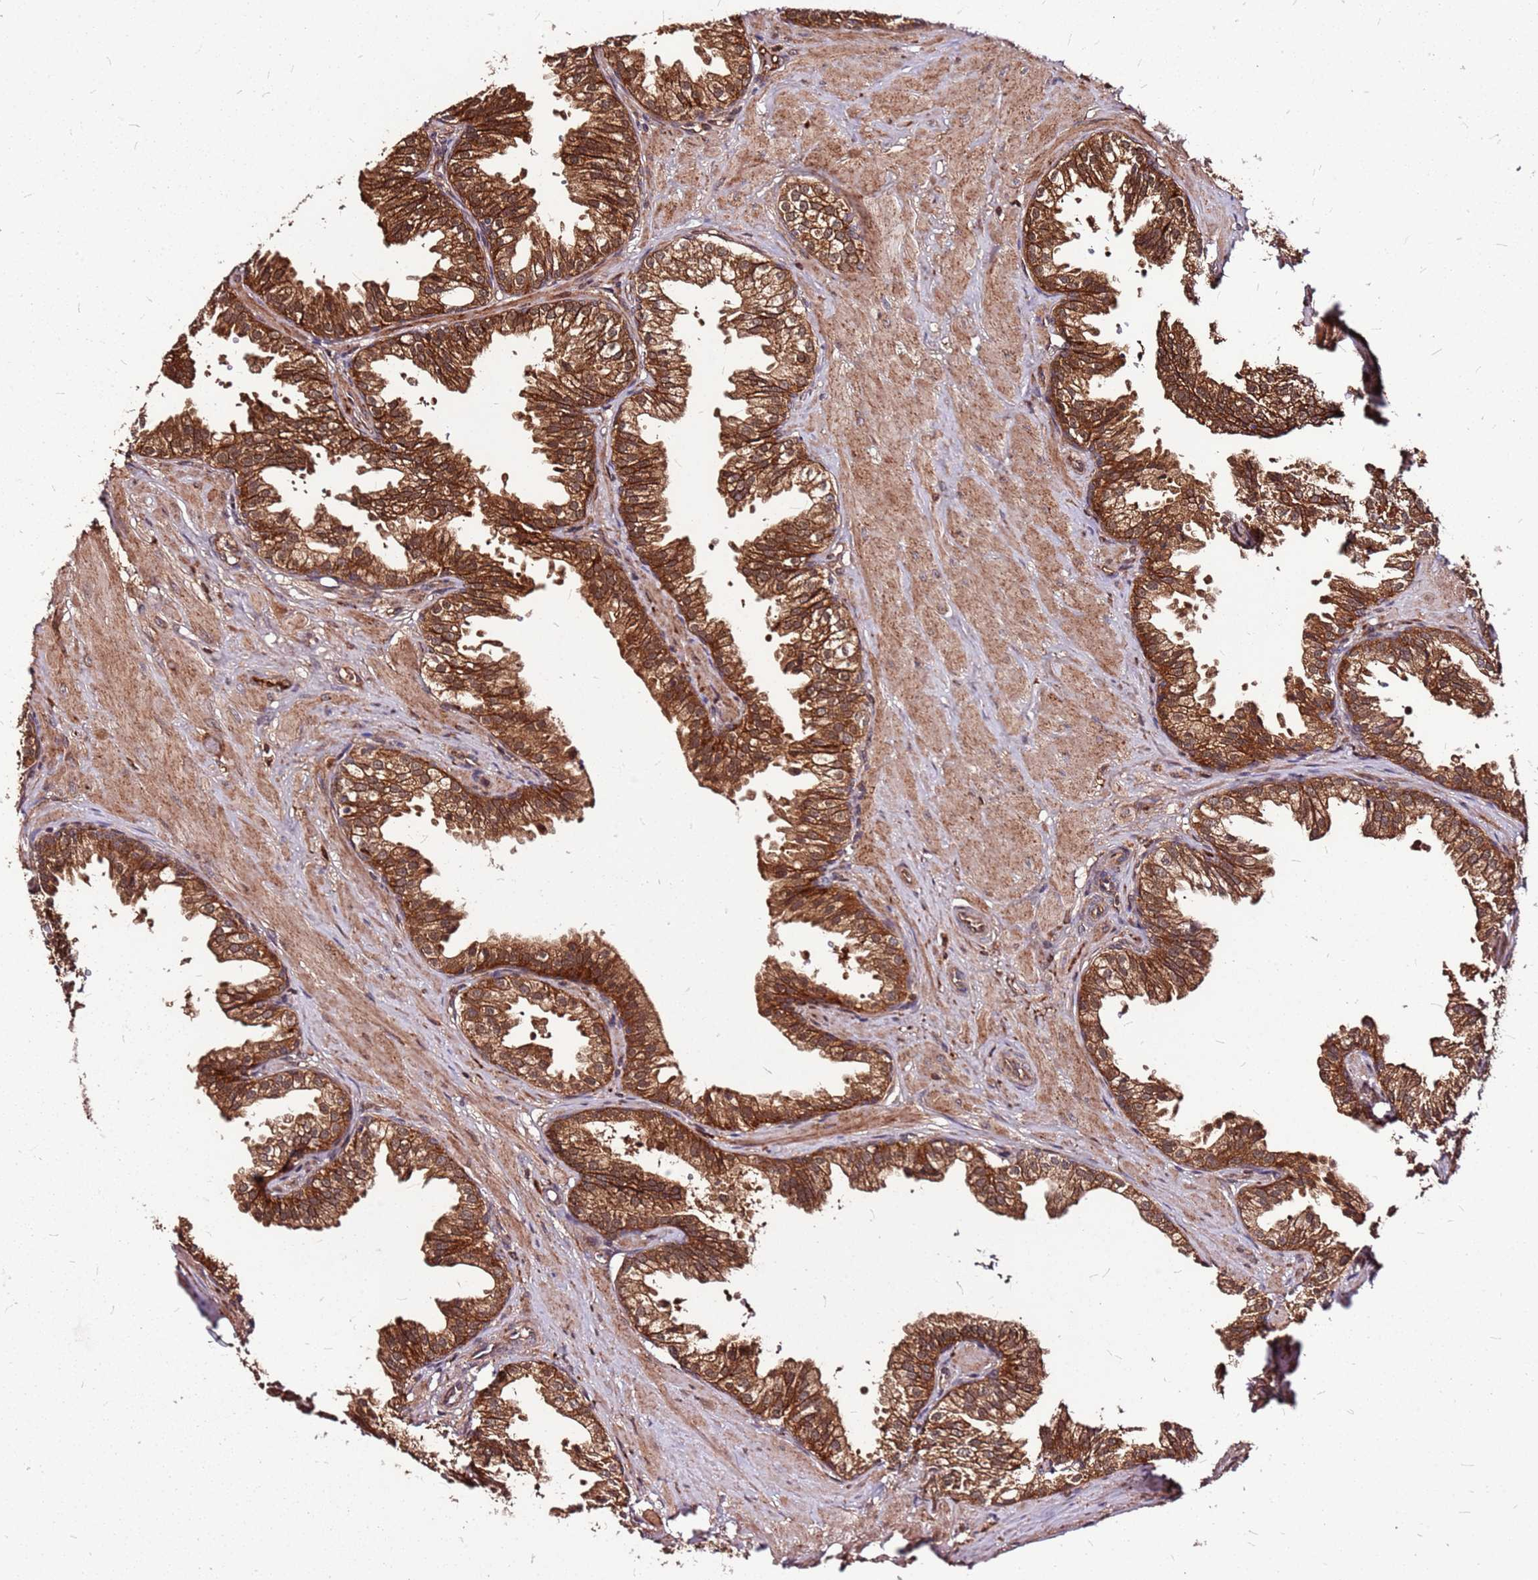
{"staining": {"intensity": "strong", "quantity": ">75%", "location": "cytoplasmic/membranous"}, "tissue": "prostate", "cell_type": "Glandular cells", "image_type": "normal", "snomed": [{"axis": "morphology", "description": "Normal tissue, NOS"}, {"axis": "topography", "description": "Prostate"}, {"axis": "topography", "description": "Peripheral nerve tissue"}], "caption": "Protein staining of unremarkable prostate demonstrates strong cytoplasmic/membranous expression in approximately >75% of glandular cells. Using DAB (3,3'-diaminobenzidine) (brown) and hematoxylin (blue) stains, captured at high magnification using brightfield microscopy.", "gene": "LYPLAL1", "patient": {"sex": "male", "age": 55}}